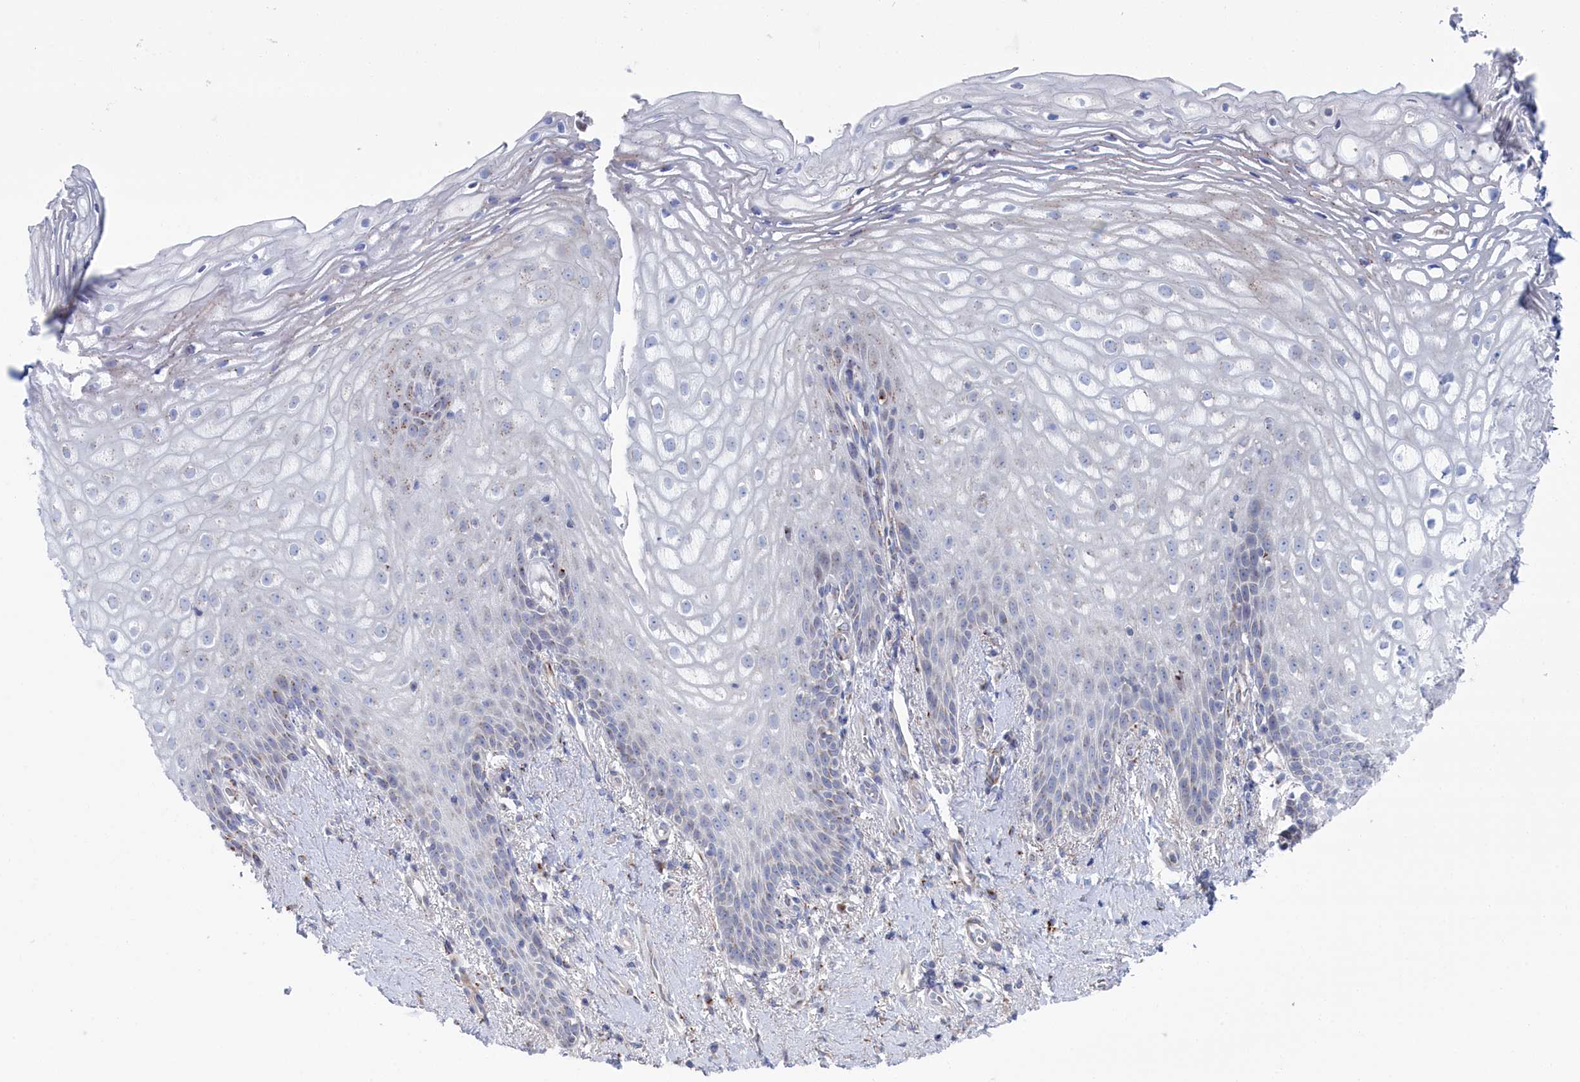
{"staining": {"intensity": "negative", "quantity": "none", "location": "none"}, "tissue": "vagina", "cell_type": "Squamous epithelial cells", "image_type": "normal", "snomed": [{"axis": "morphology", "description": "Normal tissue, NOS"}, {"axis": "topography", "description": "Vagina"}], "caption": "Immunohistochemistry (IHC) histopathology image of normal vagina stained for a protein (brown), which demonstrates no positivity in squamous epithelial cells. (DAB (3,3'-diaminobenzidine) immunohistochemistry with hematoxylin counter stain).", "gene": "IRX1", "patient": {"sex": "female", "age": 60}}